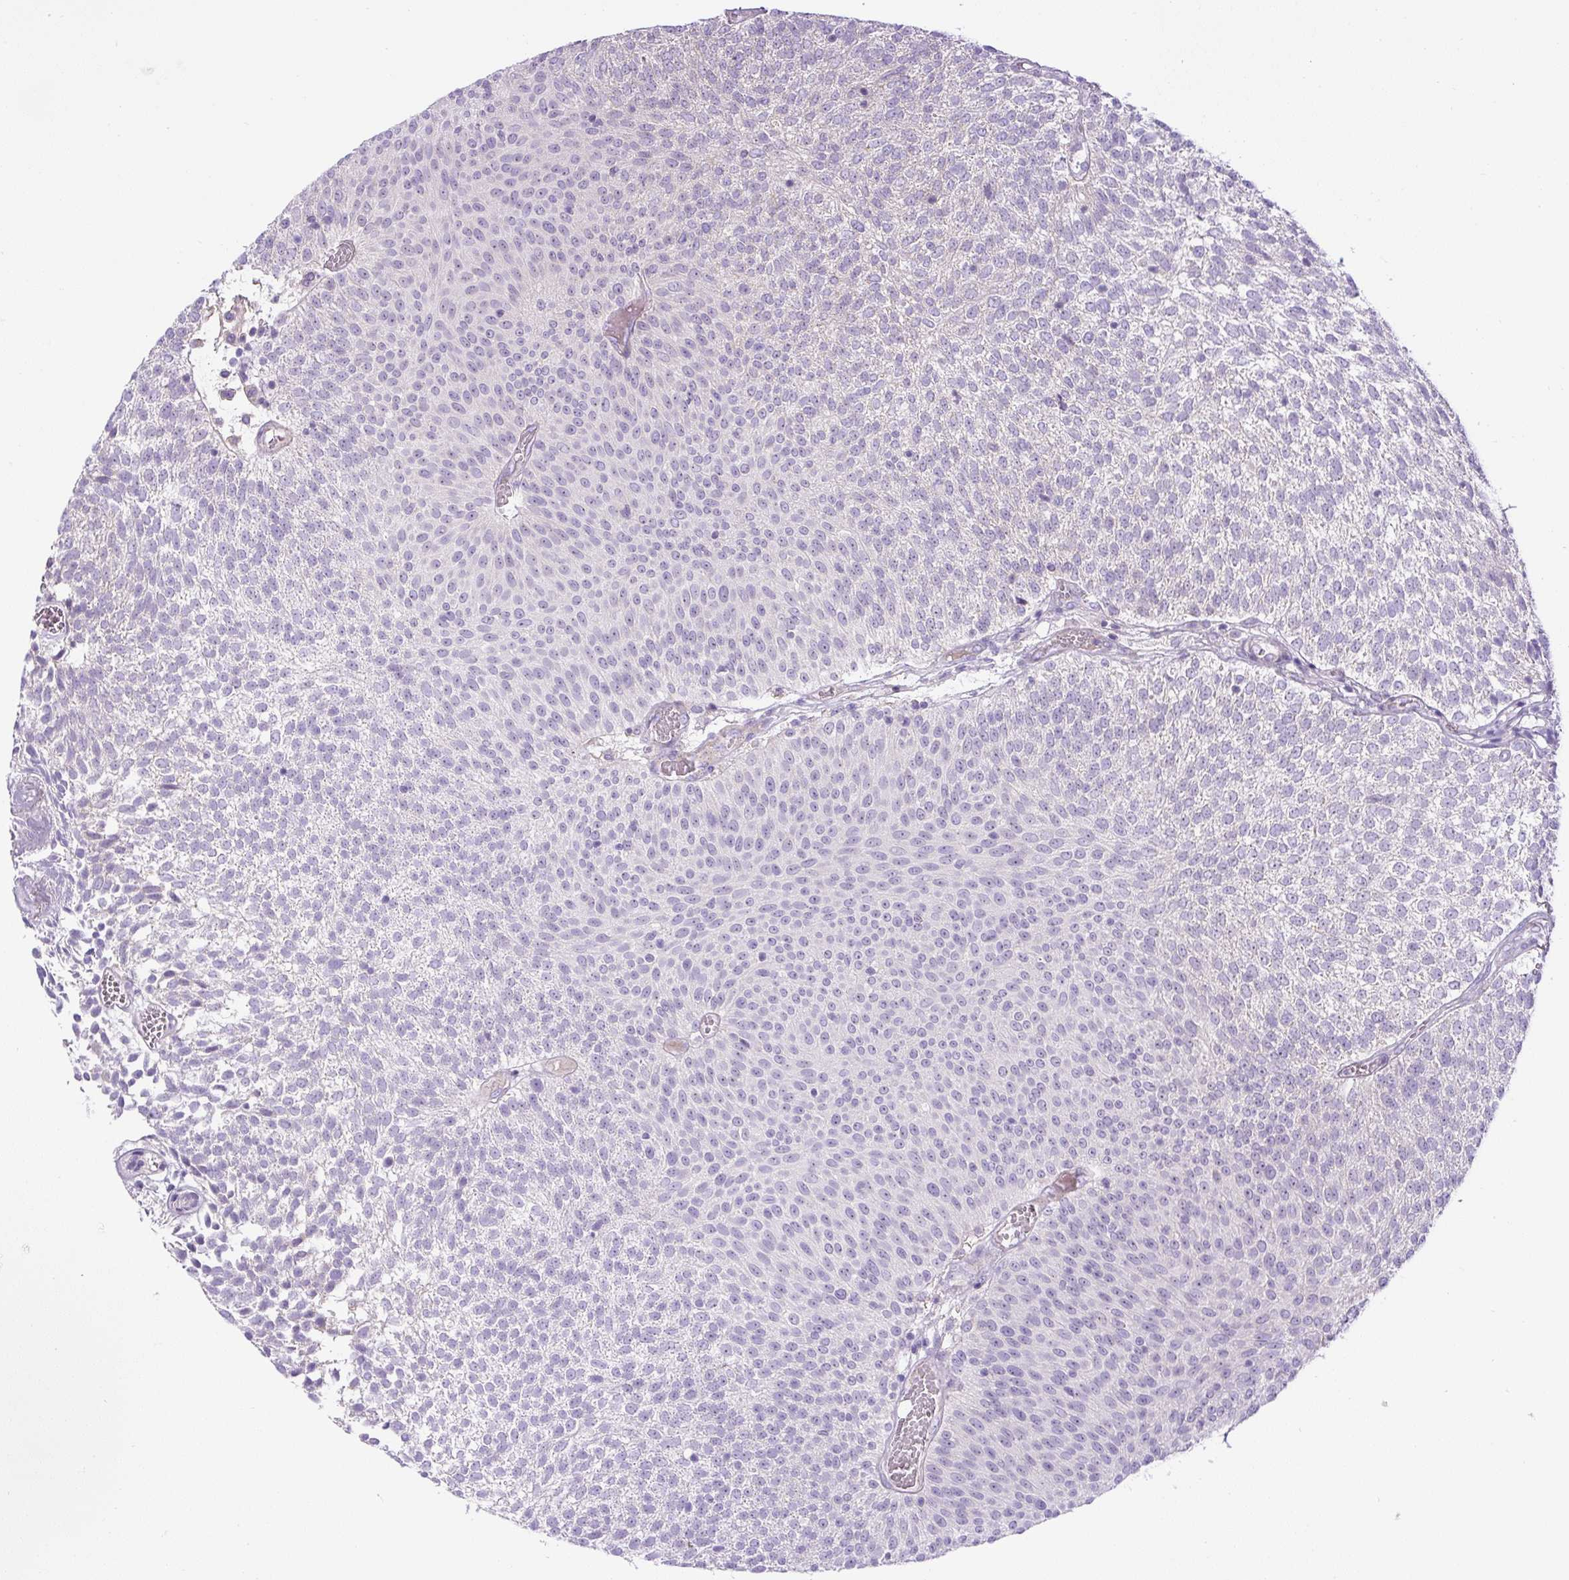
{"staining": {"intensity": "negative", "quantity": "none", "location": "none"}, "tissue": "urothelial cancer", "cell_type": "Tumor cells", "image_type": "cancer", "snomed": [{"axis": "morphology", "description": "Urothelial carcinoma, Low grade"}, {"axis": "topography", "description": "Urinary bladder"}], "caption": "Immunohistochemical staining of human urothelial cancer shows no significant staining in tumor cells.", "gene": "ZNF596", "patient": {"sex": "female", "age": 79}}